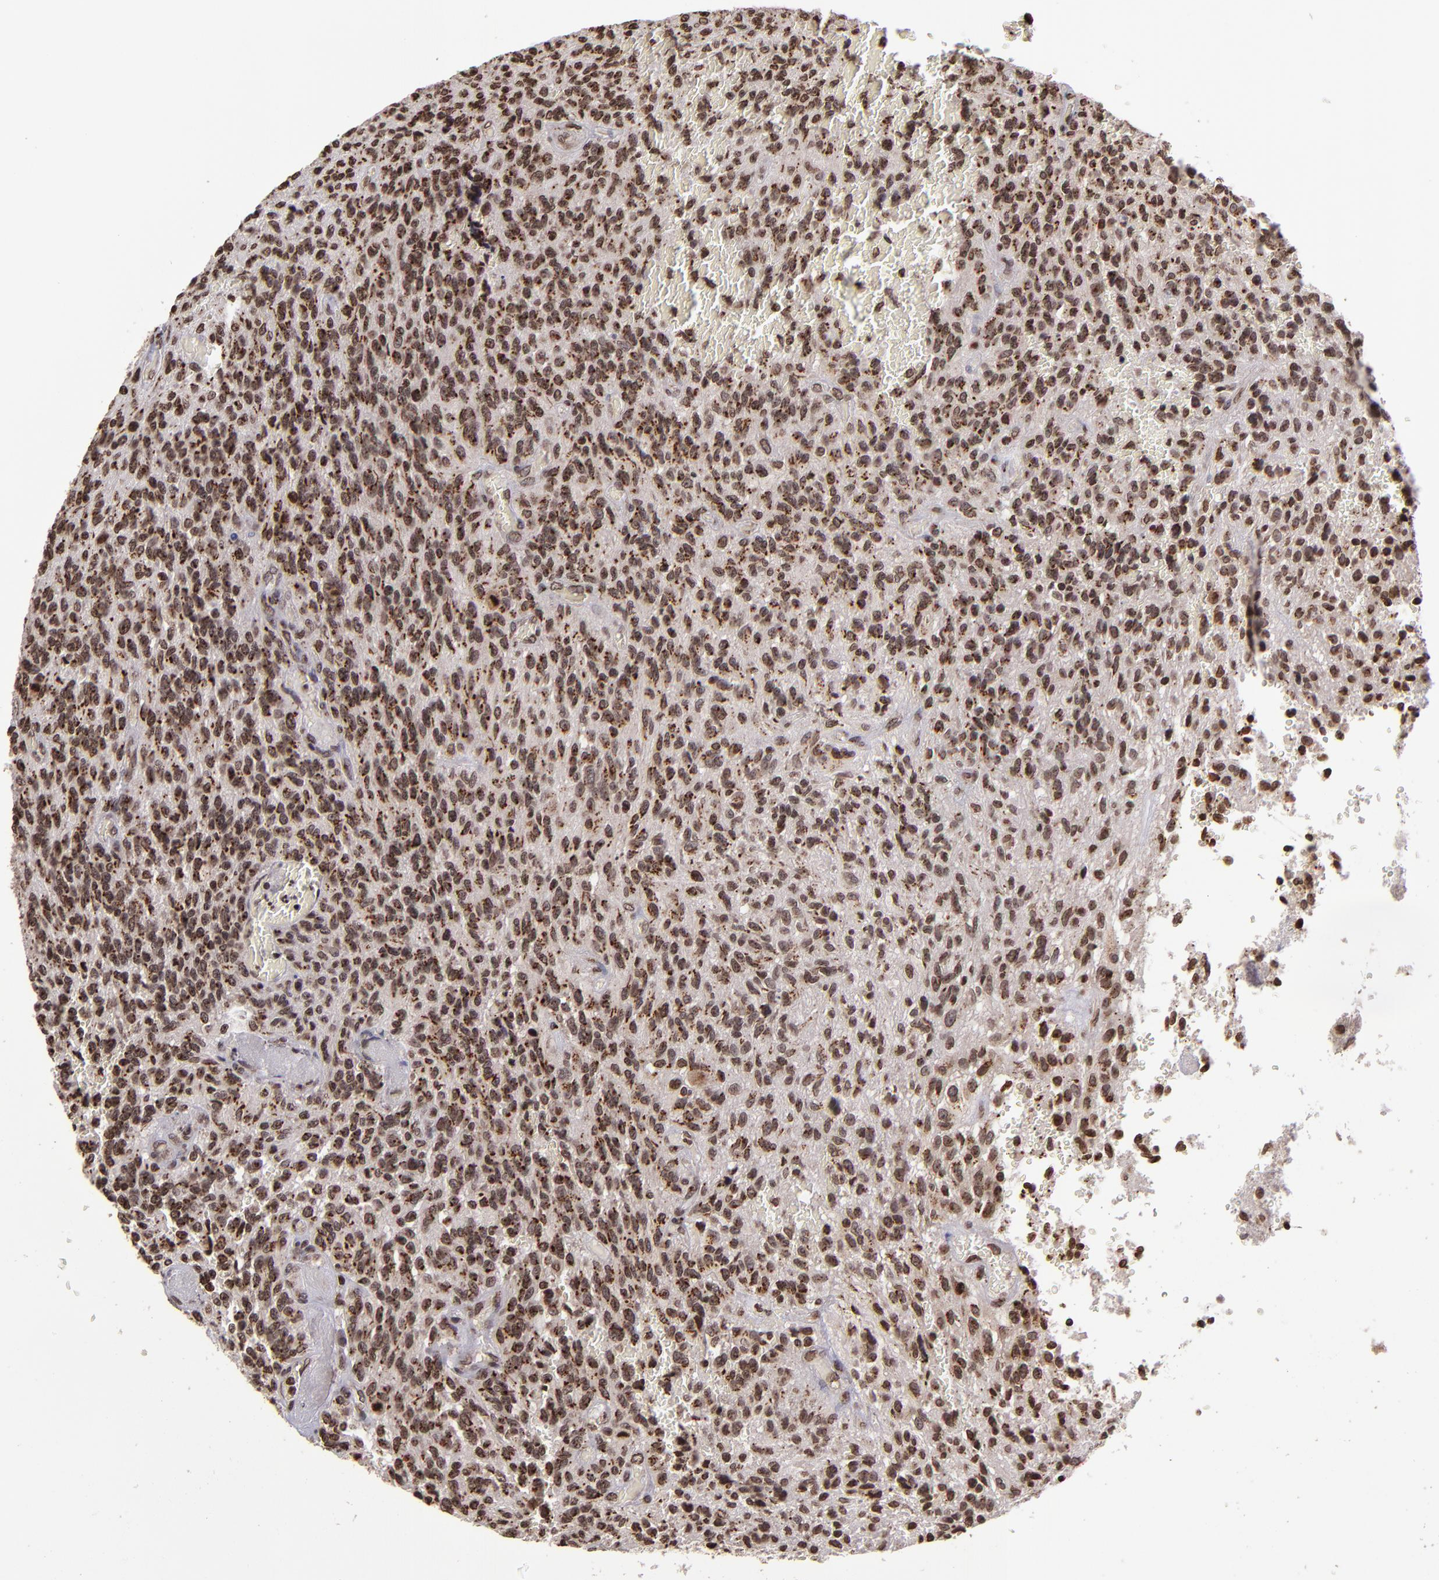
{"staining": {"intensity": "moderate", "quantity": ">75%", "location": "nuclear"}, "tissue": "glioma", "cell_type": "Tumor cells", "image_type": "cancer", "snomed": [{"axis": "morphology", "description": "Normal tissue, NOS"}, {"axis": "morphology", "description": "Glioma, malignant, High grade"}, {"axis": "topography", "description": "Cerebral cortex"}], "caption": "The photomicrograph shows a brown stain indicating the presence of a protein in the nuclear of tumor cells in malignant high-grade glioma.", "gene": "CSDC2", "patient": {"sex": "male", "age": 56}}